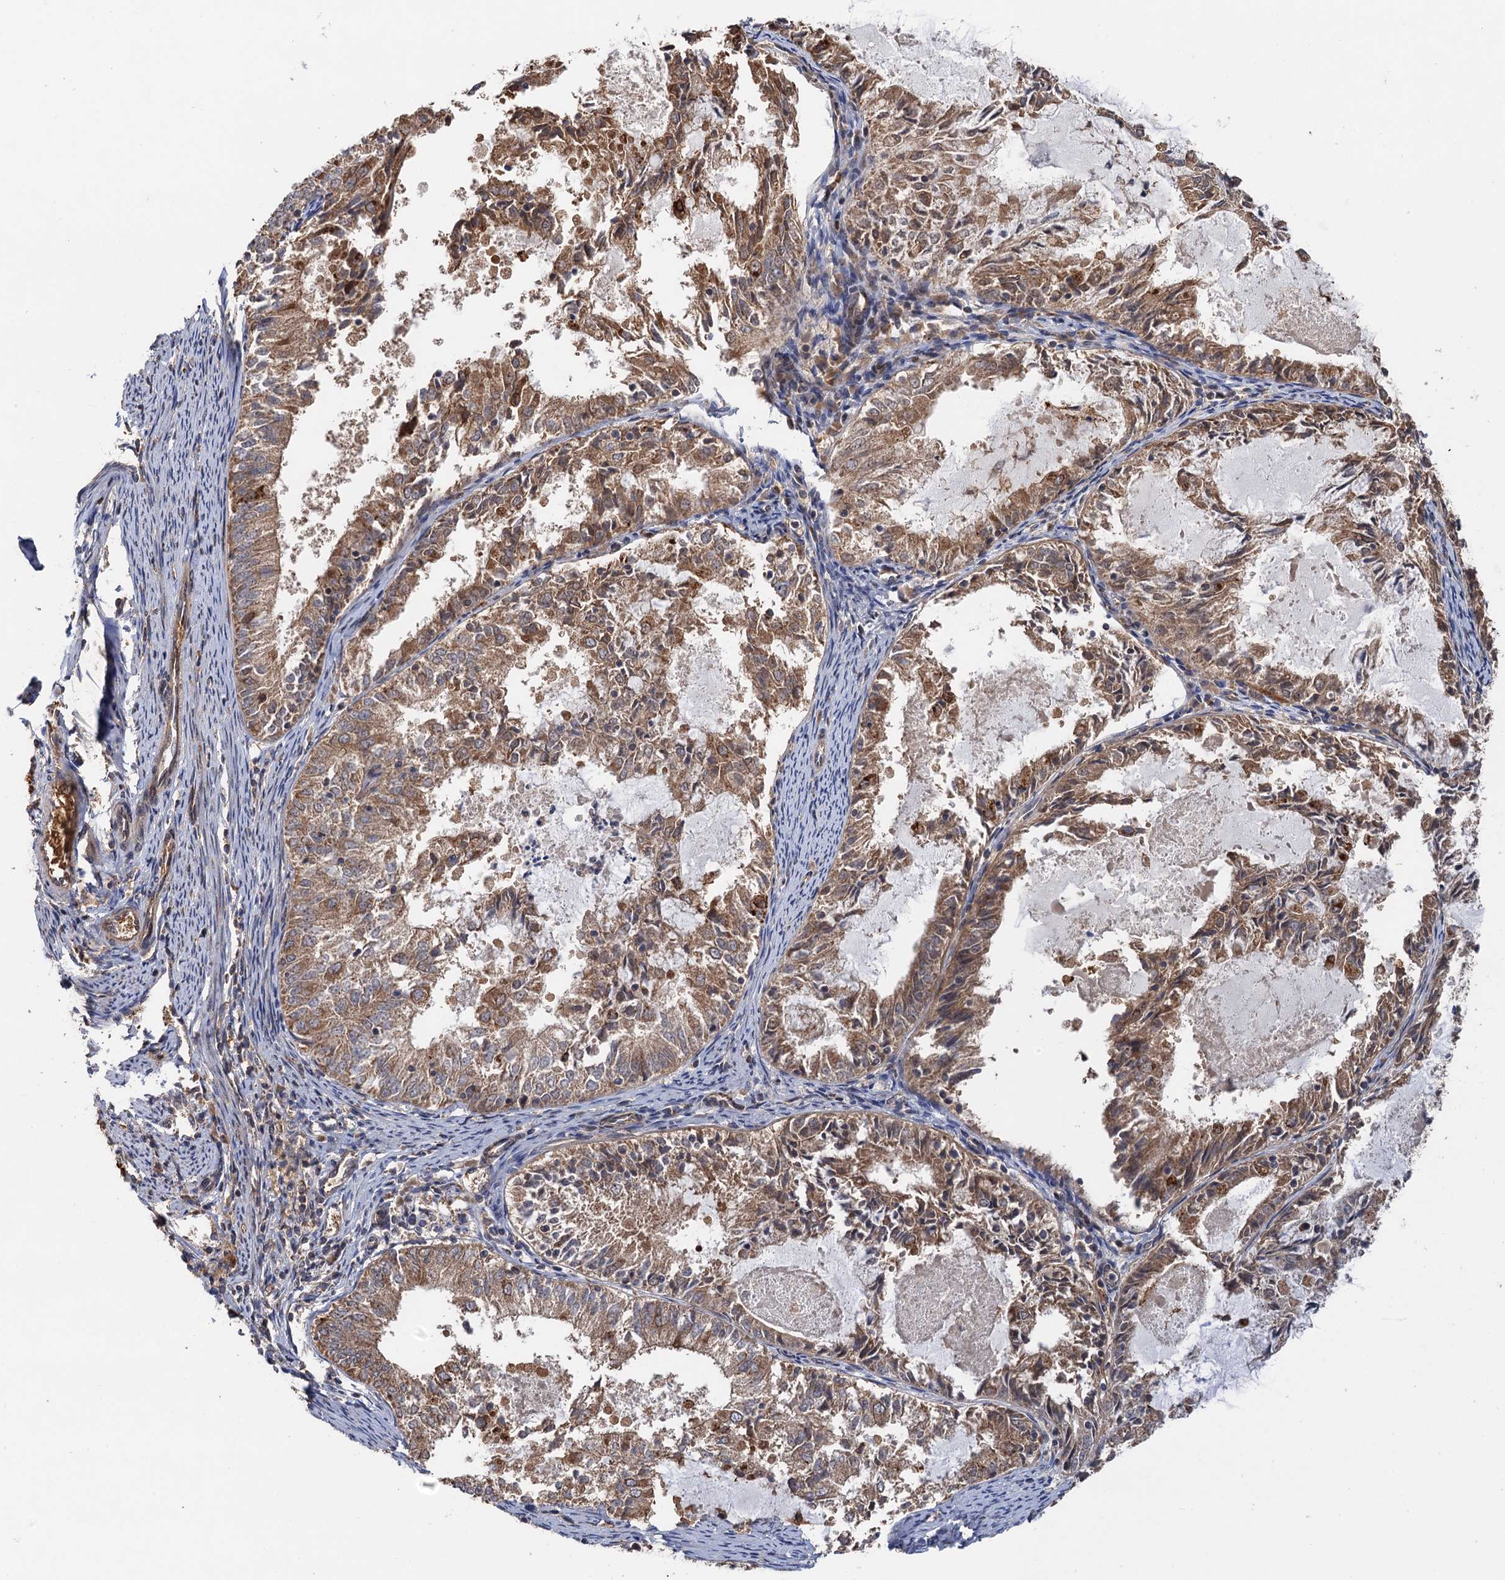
{"staining": {"intensity": "moderate", "quantity": ">75%", "location": "cytoplasmic/membranous"}, "tissue": "endometrial cancer", "cell_type": "Tumor cells", "image_type": "cancer", "snomed": [{"axis": "morphology", "description": "Adenocarcinoma, NOS"}, {"axis": "topography", "description": "Endometrium"}], "caption": "A high-resolution photomicrograph shows immunohistochemistry staining of adenocarcinoma (endometrial), which exhibits moderate cytoplasmic/membranous expression in approximately >75% of tumor cells. The staining was performed using DAB, with brown indicating positive protein expression. Nuclei are stained blue with hematoxylin.", "gene": "SNX32", "patient": {"sex": "female", "age": 57}}